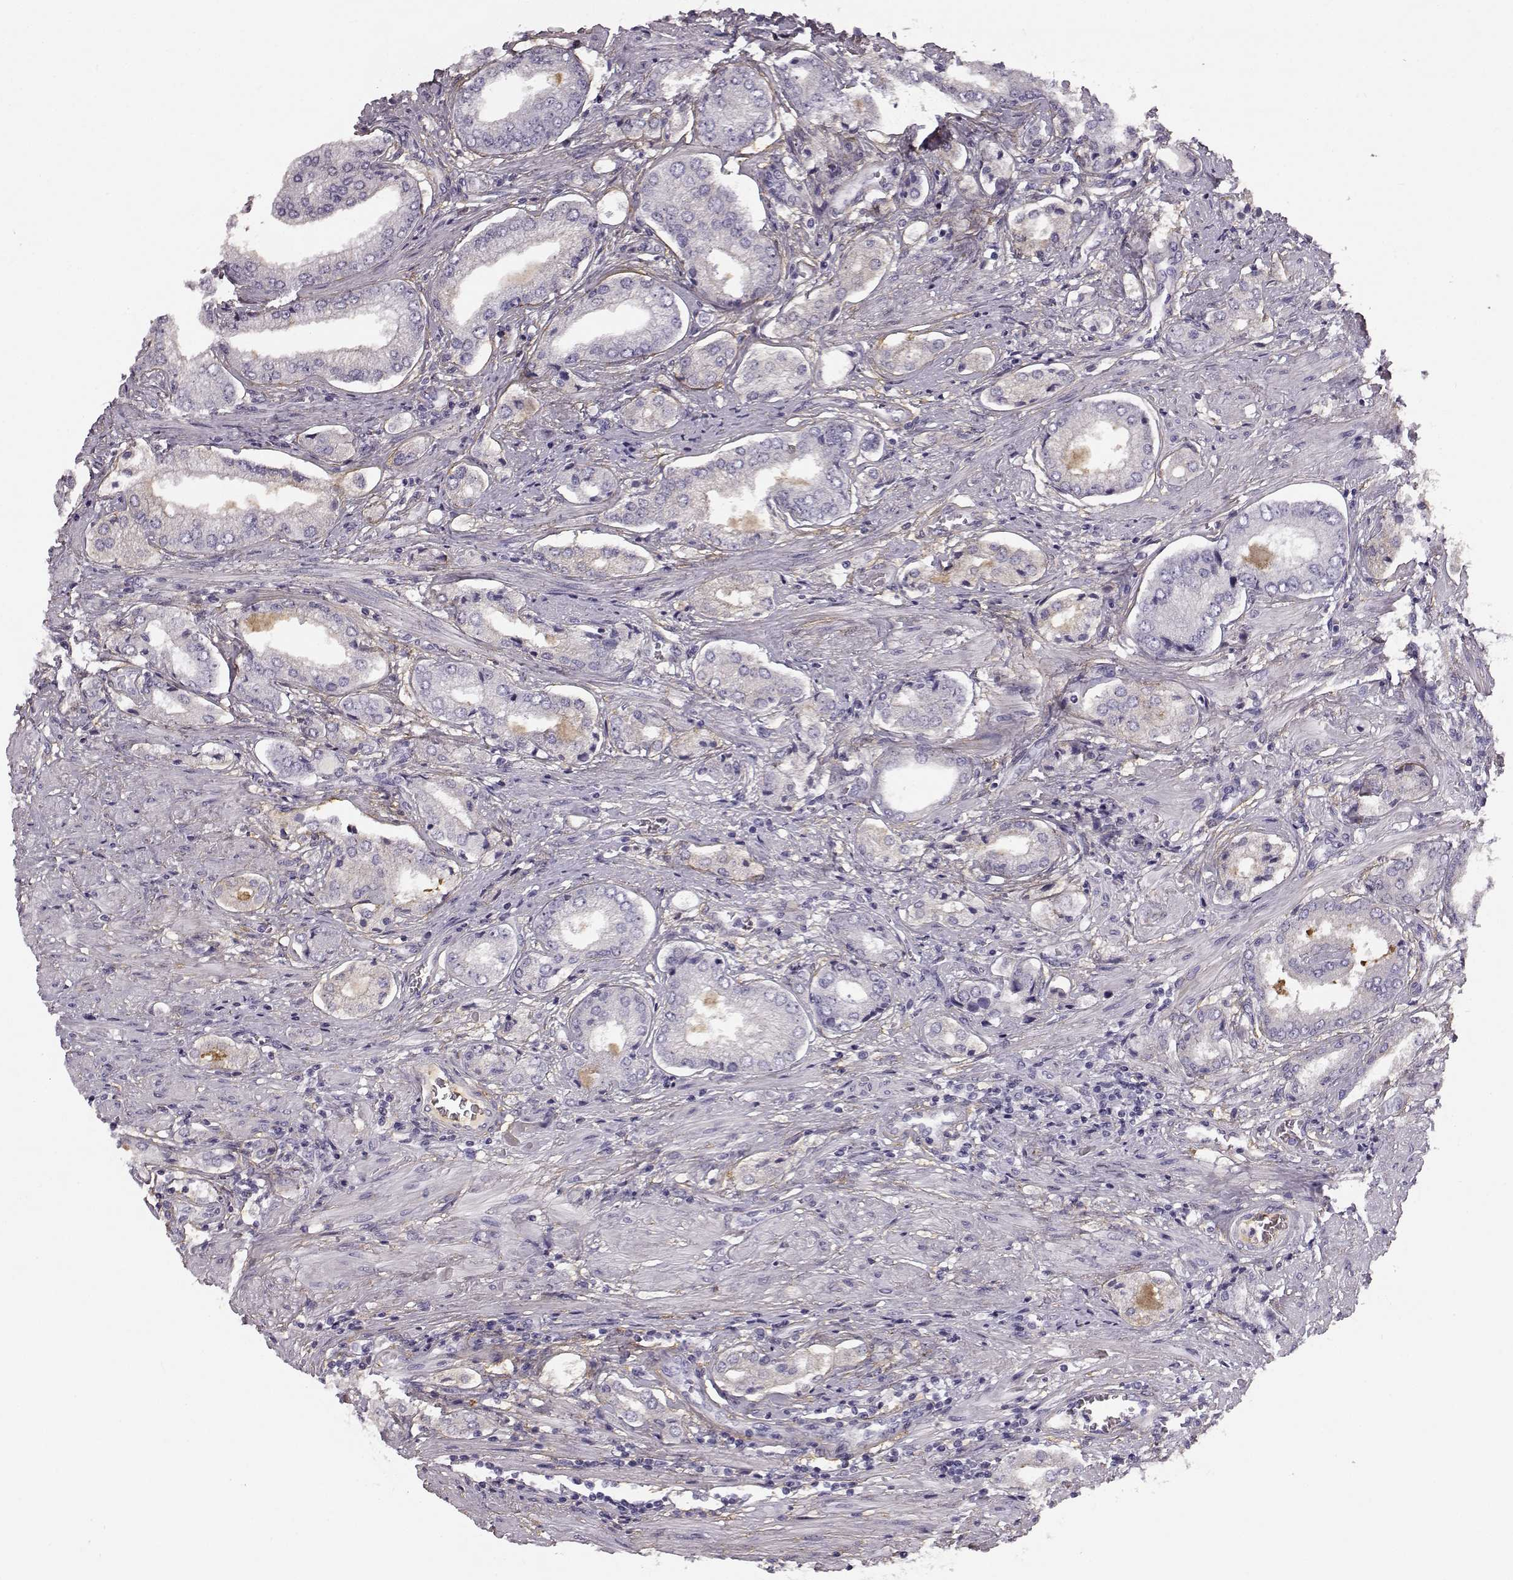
{"staining": {"intensity": "negative", "quantity": "none", "location": "none"}, "tissue": "prostate cancer", "cell_type": "Tumor cells", "image_type": "cancer", "snomed": [{"axis": "morphology", "description": "Adenocarcinoma, NOS"}, {"axis": "topography", "description": "Prostate"}], "caption": "High magnification brightfield microscopy of prostate cancer stained with DAB (brown) and counterstained with hematoxylin (blue): tumor cells show no significant positivity.", "gene": "TRIM69", "patient": {"sex": "male", "age": 63}}